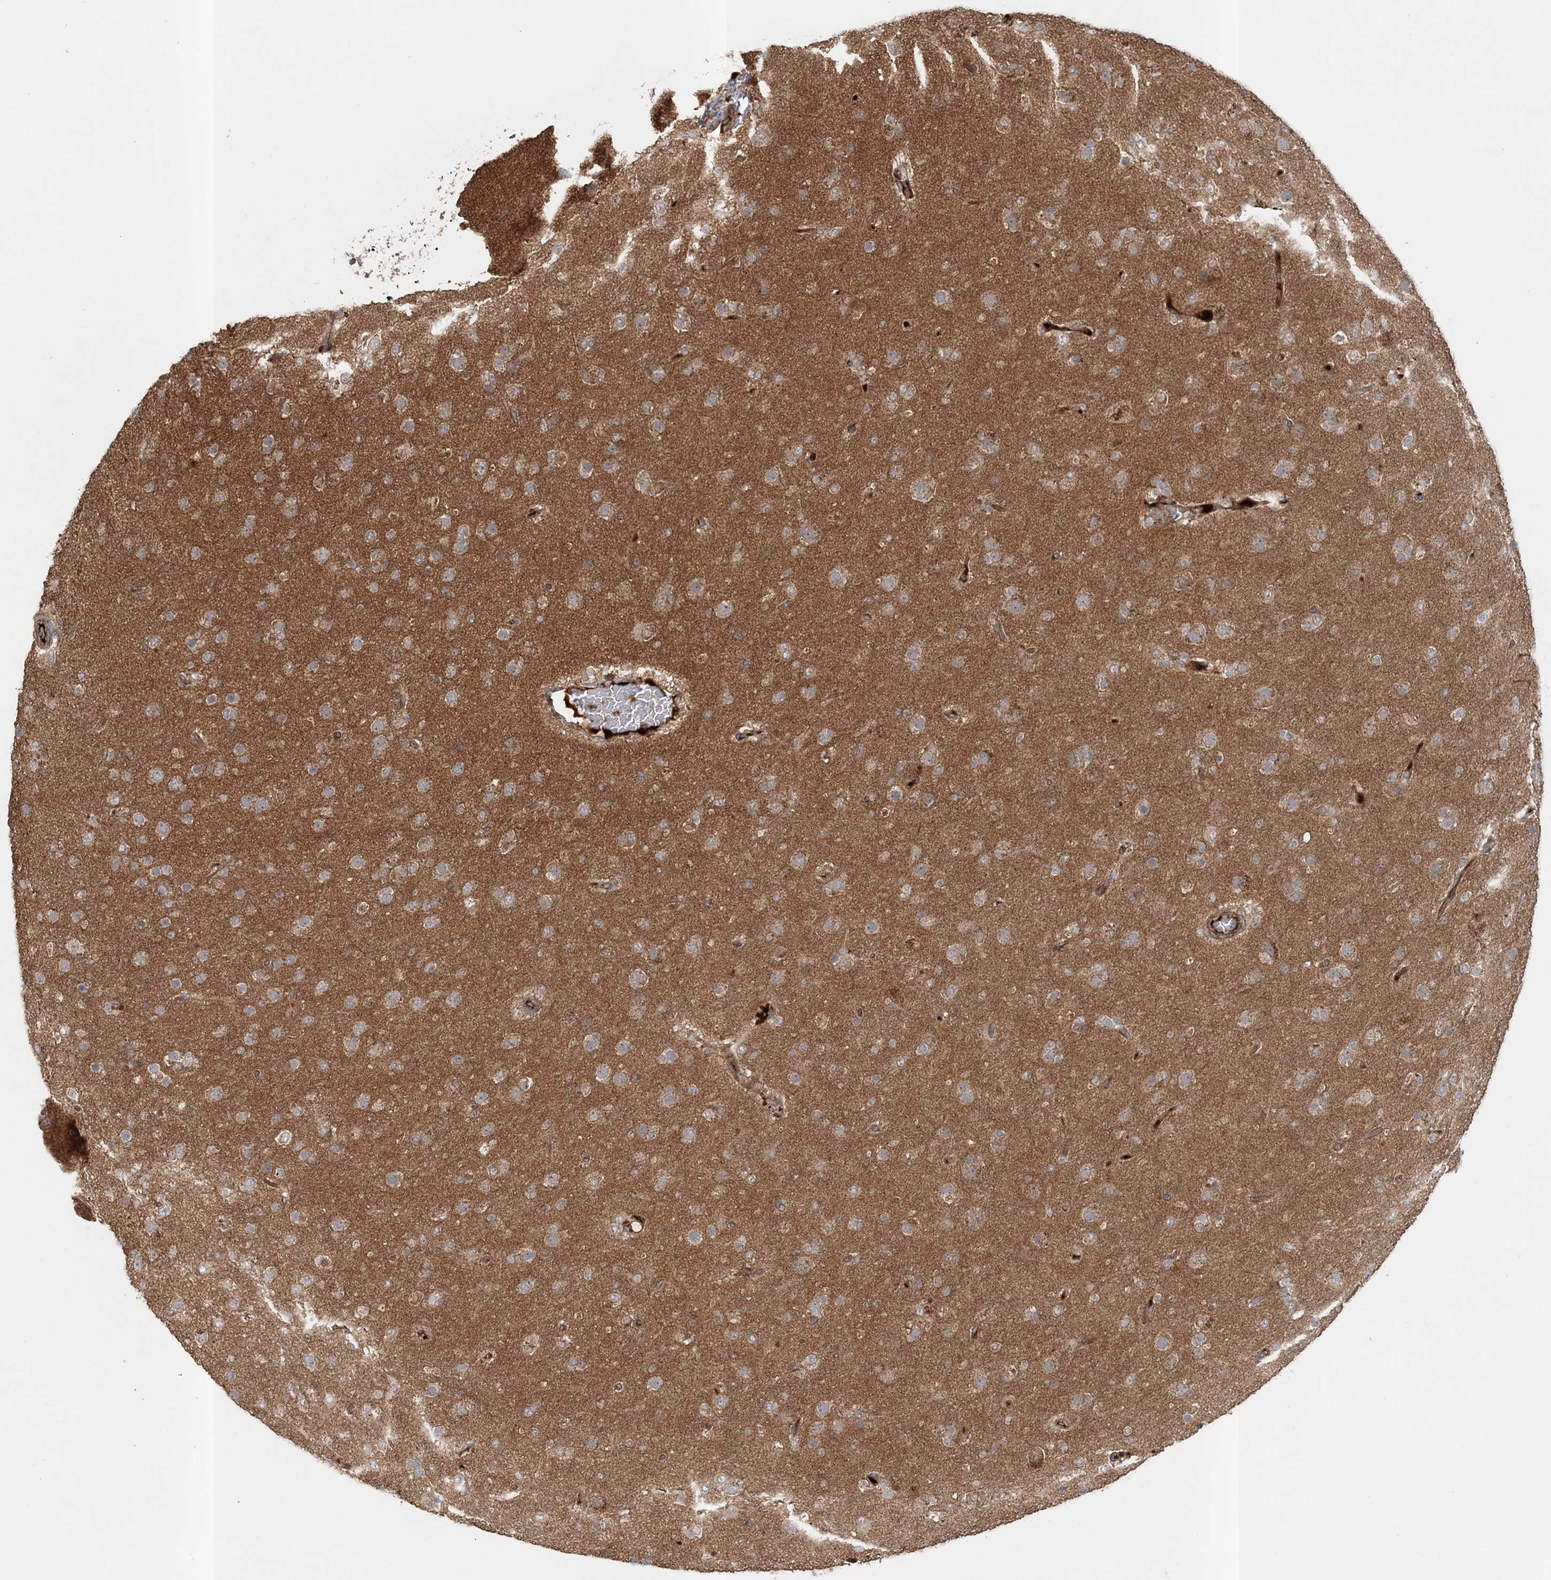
{"staining": {"intensity": "weak", "quantity": "25%-75%", "location": "cytoplasmic/membranous"}, "tissue": "glioma", "cell_type": "Tumor cells", "image_type": "cancer", "snomed": [{"axis": "morphology", "description": "Glioma, malignant, Low grade"}, {"axis": "topography", "description": "Brain"}], "caption": "Malignant glioma (low-grade) stained with immunohistochemistry shows weak cytoplasmic/membranous staining in approximately 25%-75% of tumor cells.", "gene": "MOCS2", "patient": {"sex": "male", "age": 65}}